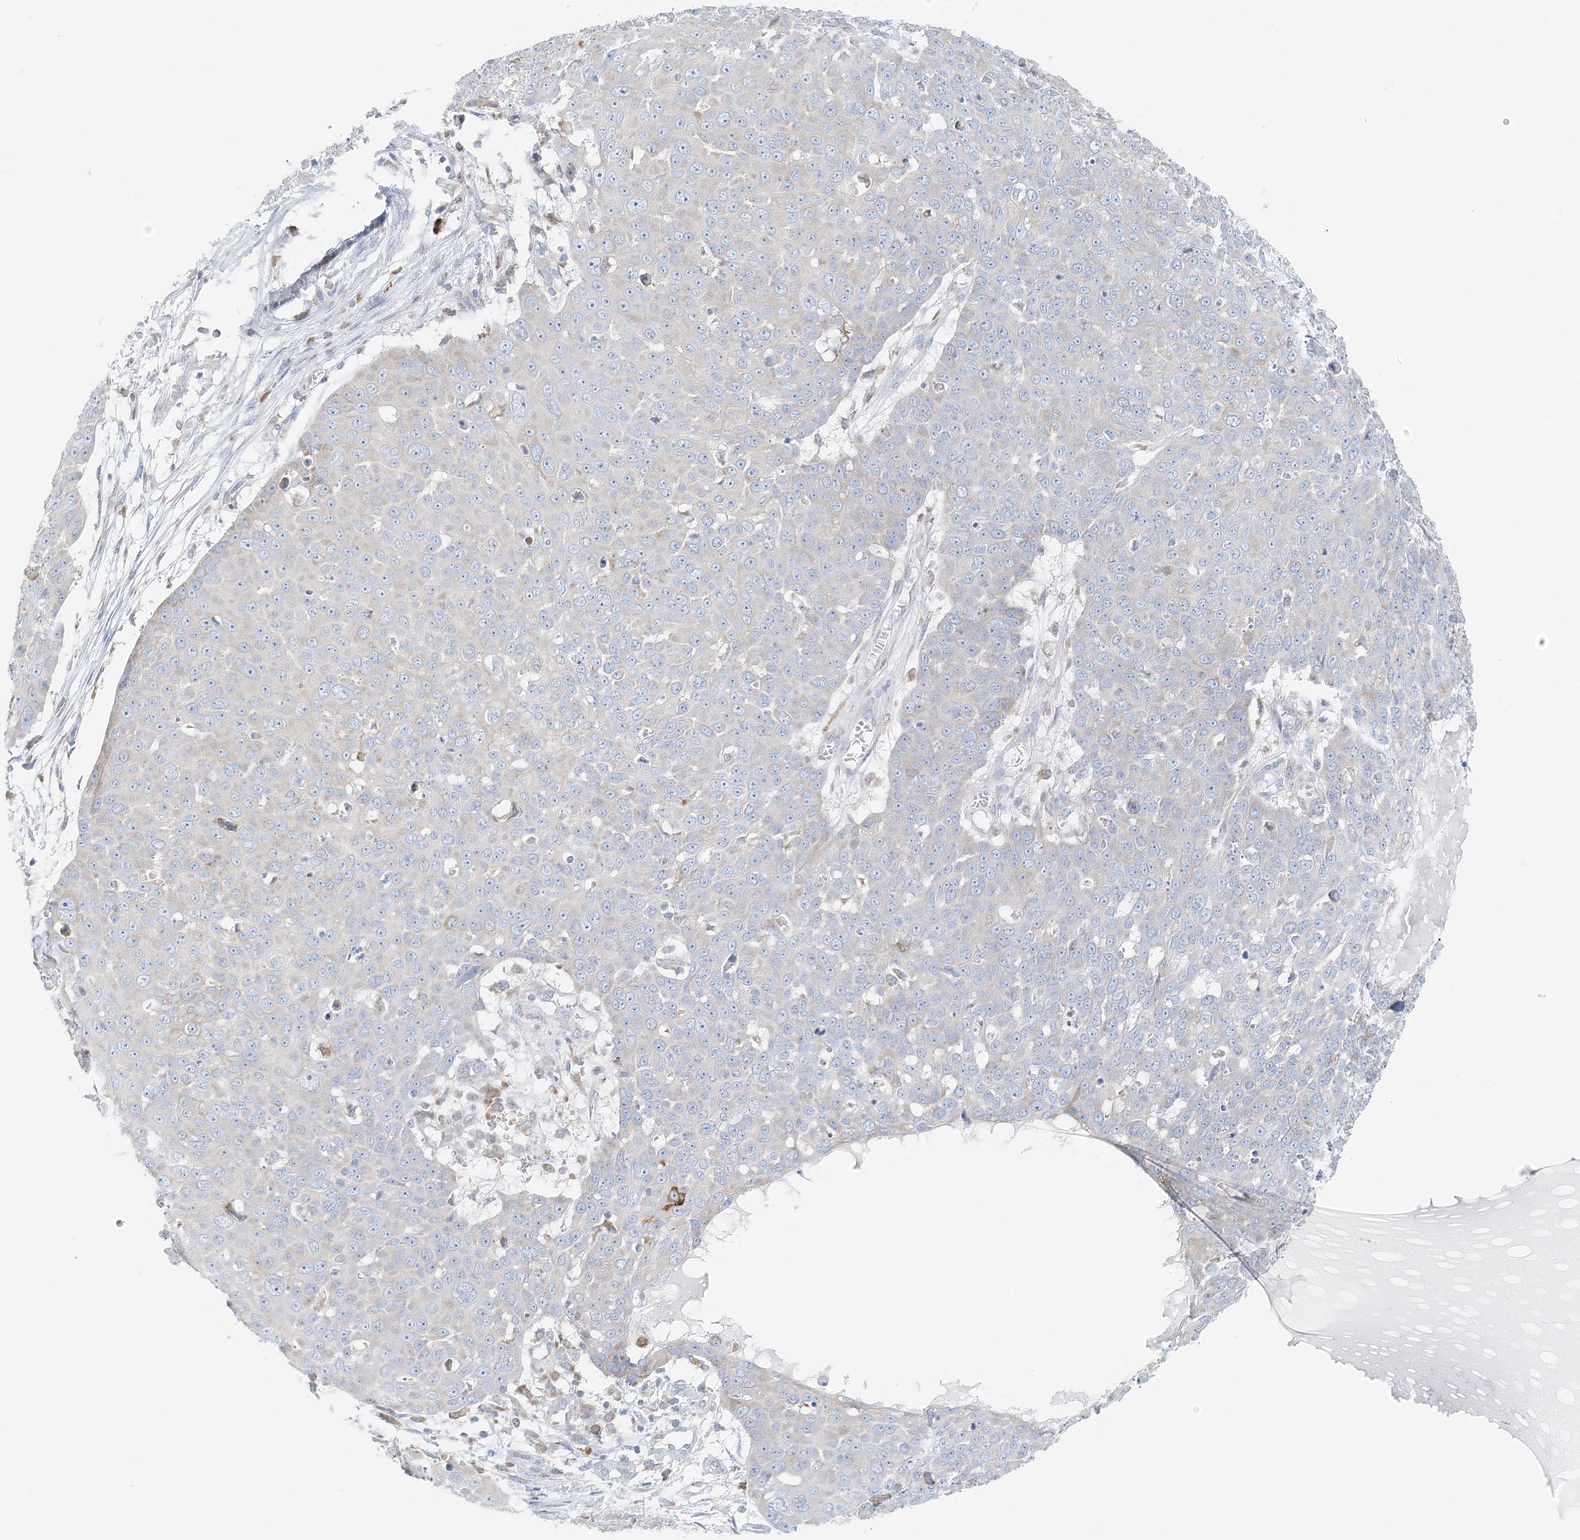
{"staining": {"intensity": "negative", "quantity": "none", "location": "none"}, "tissue": "skin cancer", "cell_type": "Tumor cells", "image_type": "cancer", "snomed": [{"axis": "morphology", "description": "Squamous cell carcinoma, NOS"}, {"axis": "topography", "description": "Skin"}], "caption": "An IHC image of skin cancer is shown. There is no staining in tumor cells of skin cancer. (DAB immunohistochemistry (IHC) with hematoxylin counter stain).", "gene": "STK11IP", "patient": {"sex": "male", "age": 71}}